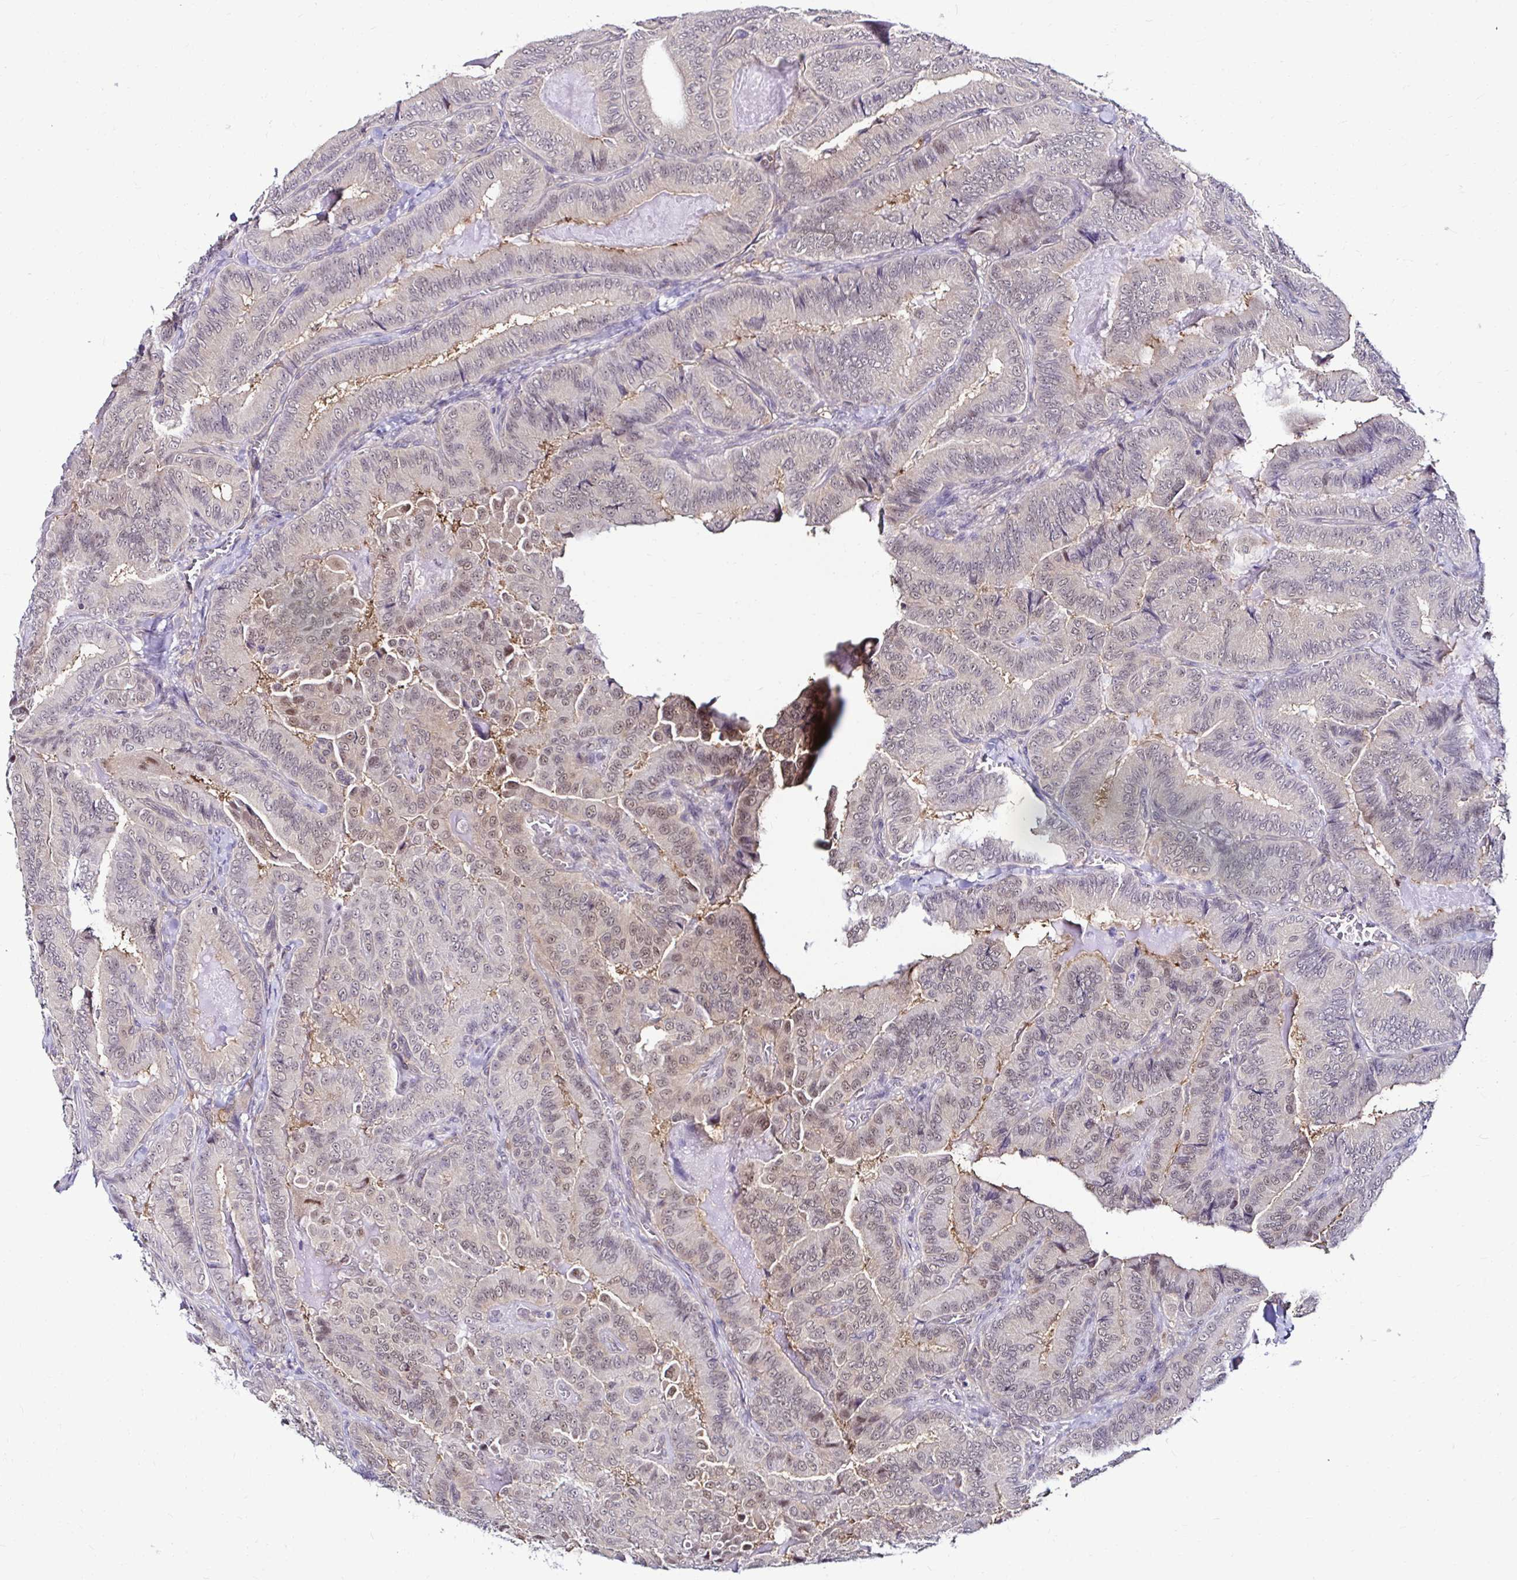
{"staining": {"intensity": "weak", "quantity": "25%-75%", "location": "nuclear"}, "tissue": "thyroid cancer", "cell_type": "Tumor cells", "image_type": "cancer", "snomed": [{"axis": "morphology", "description": "Papillary adenocarcinoma, NOS"}, {"axis": "topography", "description": "Thyroid gland"}], "caption": "Immunohistochemistry (IHC) histopathology image of neoplastic tissue: human thyroid cancer (papillary adenocarcinoma) stained using IHC demonstrates low levels of weak protein expression localized specifically in the nuclear of tumor cells, appearing as a nuclear brown color.", "gene": "PSMD3", "patient": {"sex": "male", "age": 61}}